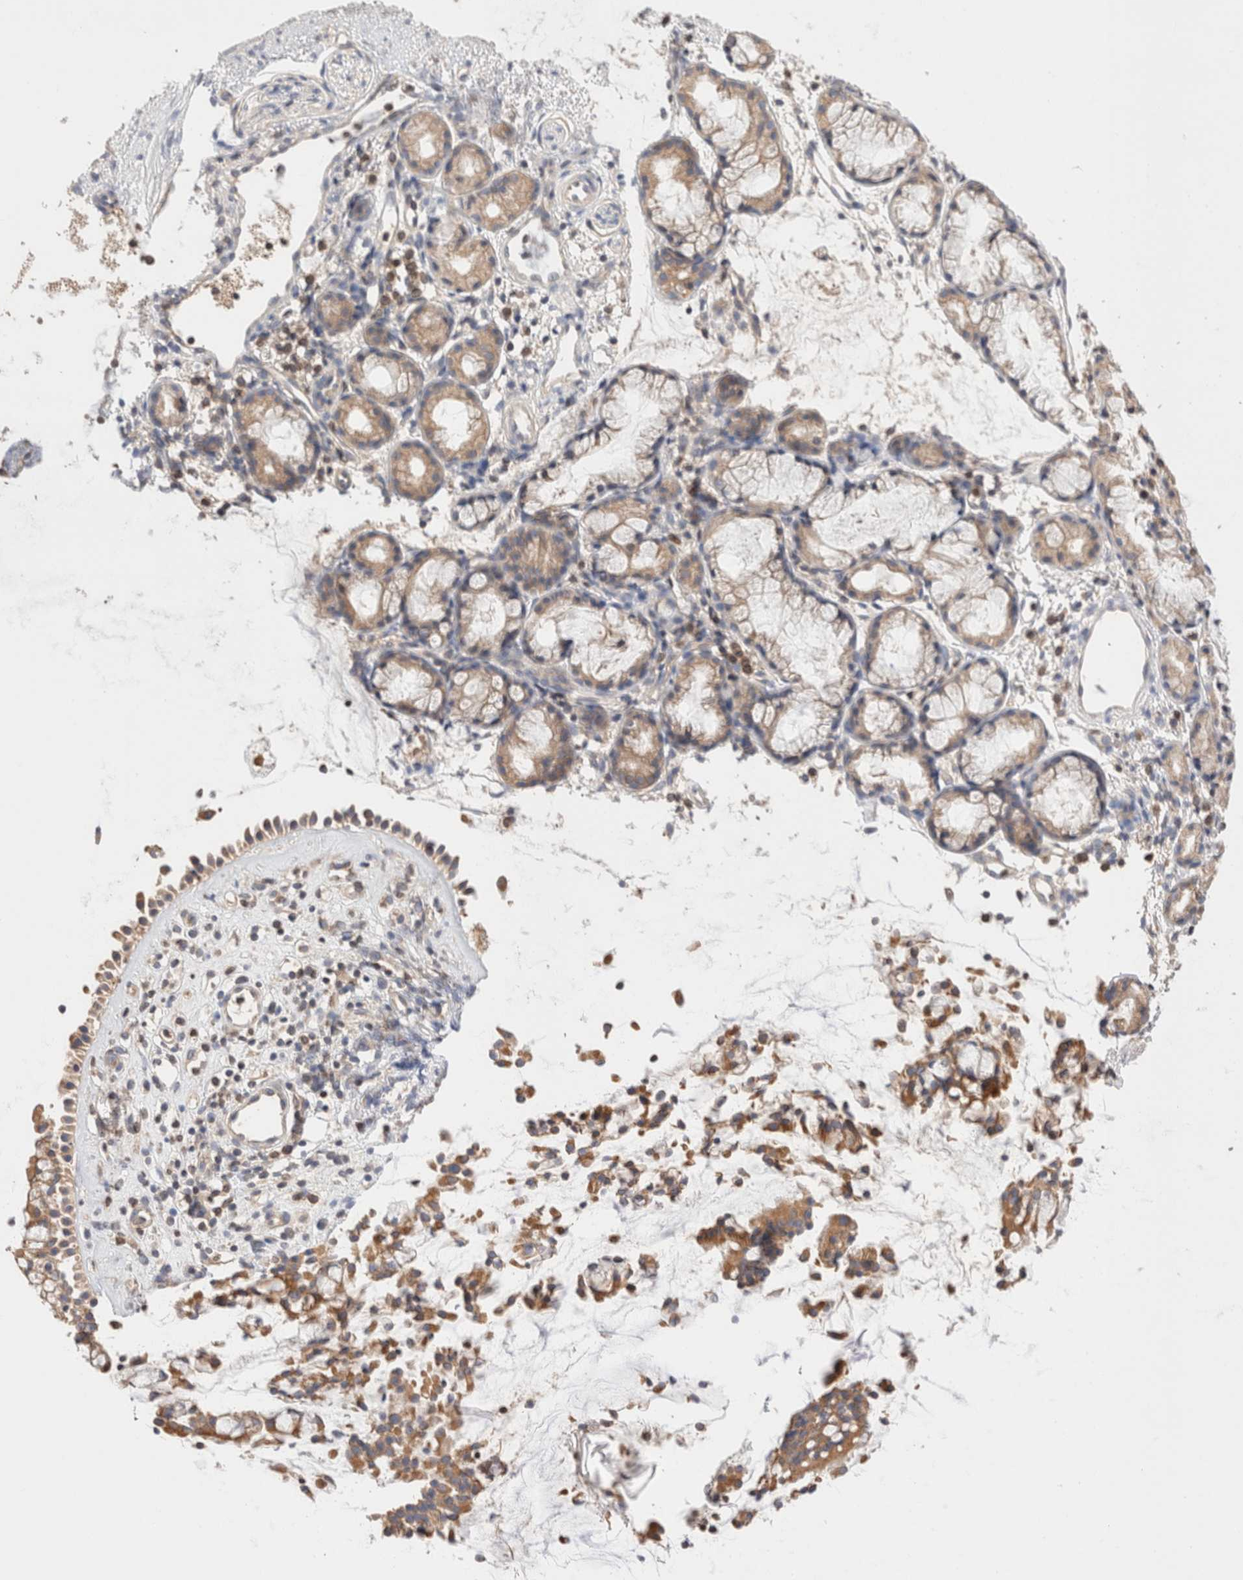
{"staining": {"intensity": "moderate", "quantity": ">75%", "location": "cytoplasmic/membranous"}, "tissue": "nasopharynx", "cell_type": "Respiratory epithelial cells", "image_type": "normal", "snomed": [{"axis": "morphology", "description": "Normal tissue, NOS"}, {"axis": "topography", "description": "Nasopharynx"}], "caption": "Immunohistochemistry histopathology image of unremarkable nasopharynx stained for a protein (brown), which displays medium levels of moderate cytoplasmic/membranous expression in approximately >75% of respiratory epithelial cells.", "gene": "SIKE1", "patient": {"sex": "female", "age": 42}}